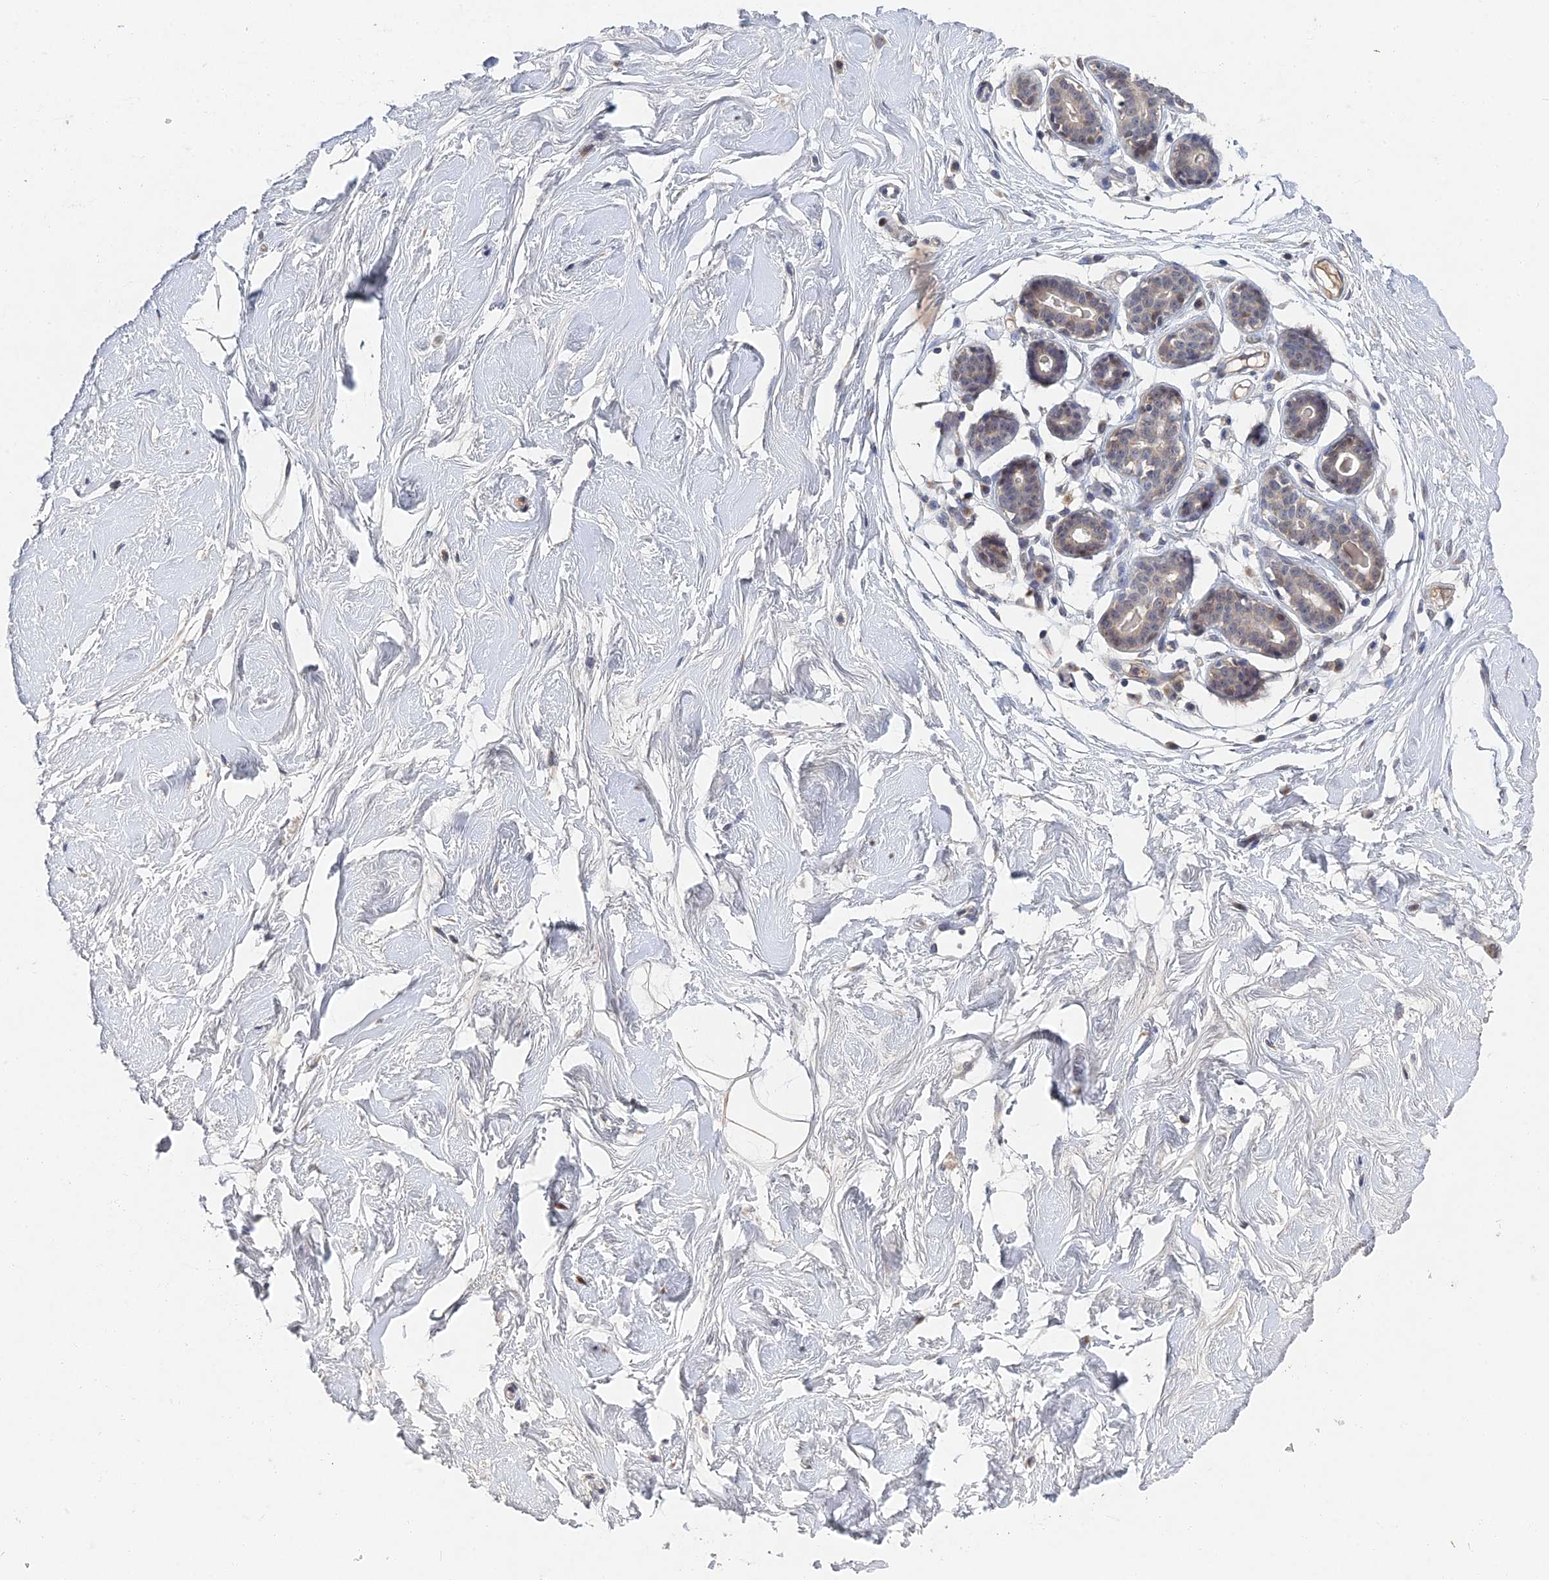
{"staining": {"intensity": "moderate", "quantity": "25%-75%", "location": "cytoplasmic/membranous"}, "tissue": "breast", "cell_type": "Adipocytes", "image_type": "normal", "snomed": [{"axis": "morphology", "description": "Normal tissue, NOS"}, {"axis": "morphology", "description": "Adenoma, NOS"}, {"axis": "topography", "description": "Breast"}], "caption": "Protein analysis of normal breast demonstrates moderate cytoplasmic/membranous positivity in about 25%-75% of adipocytes. (Stains: DAB in brown, nuclei in blue, Microscopy: brightfield microscopy at high magnification).", "gene": "GNA15", "patient": {"sex": "female", "age": 23}}